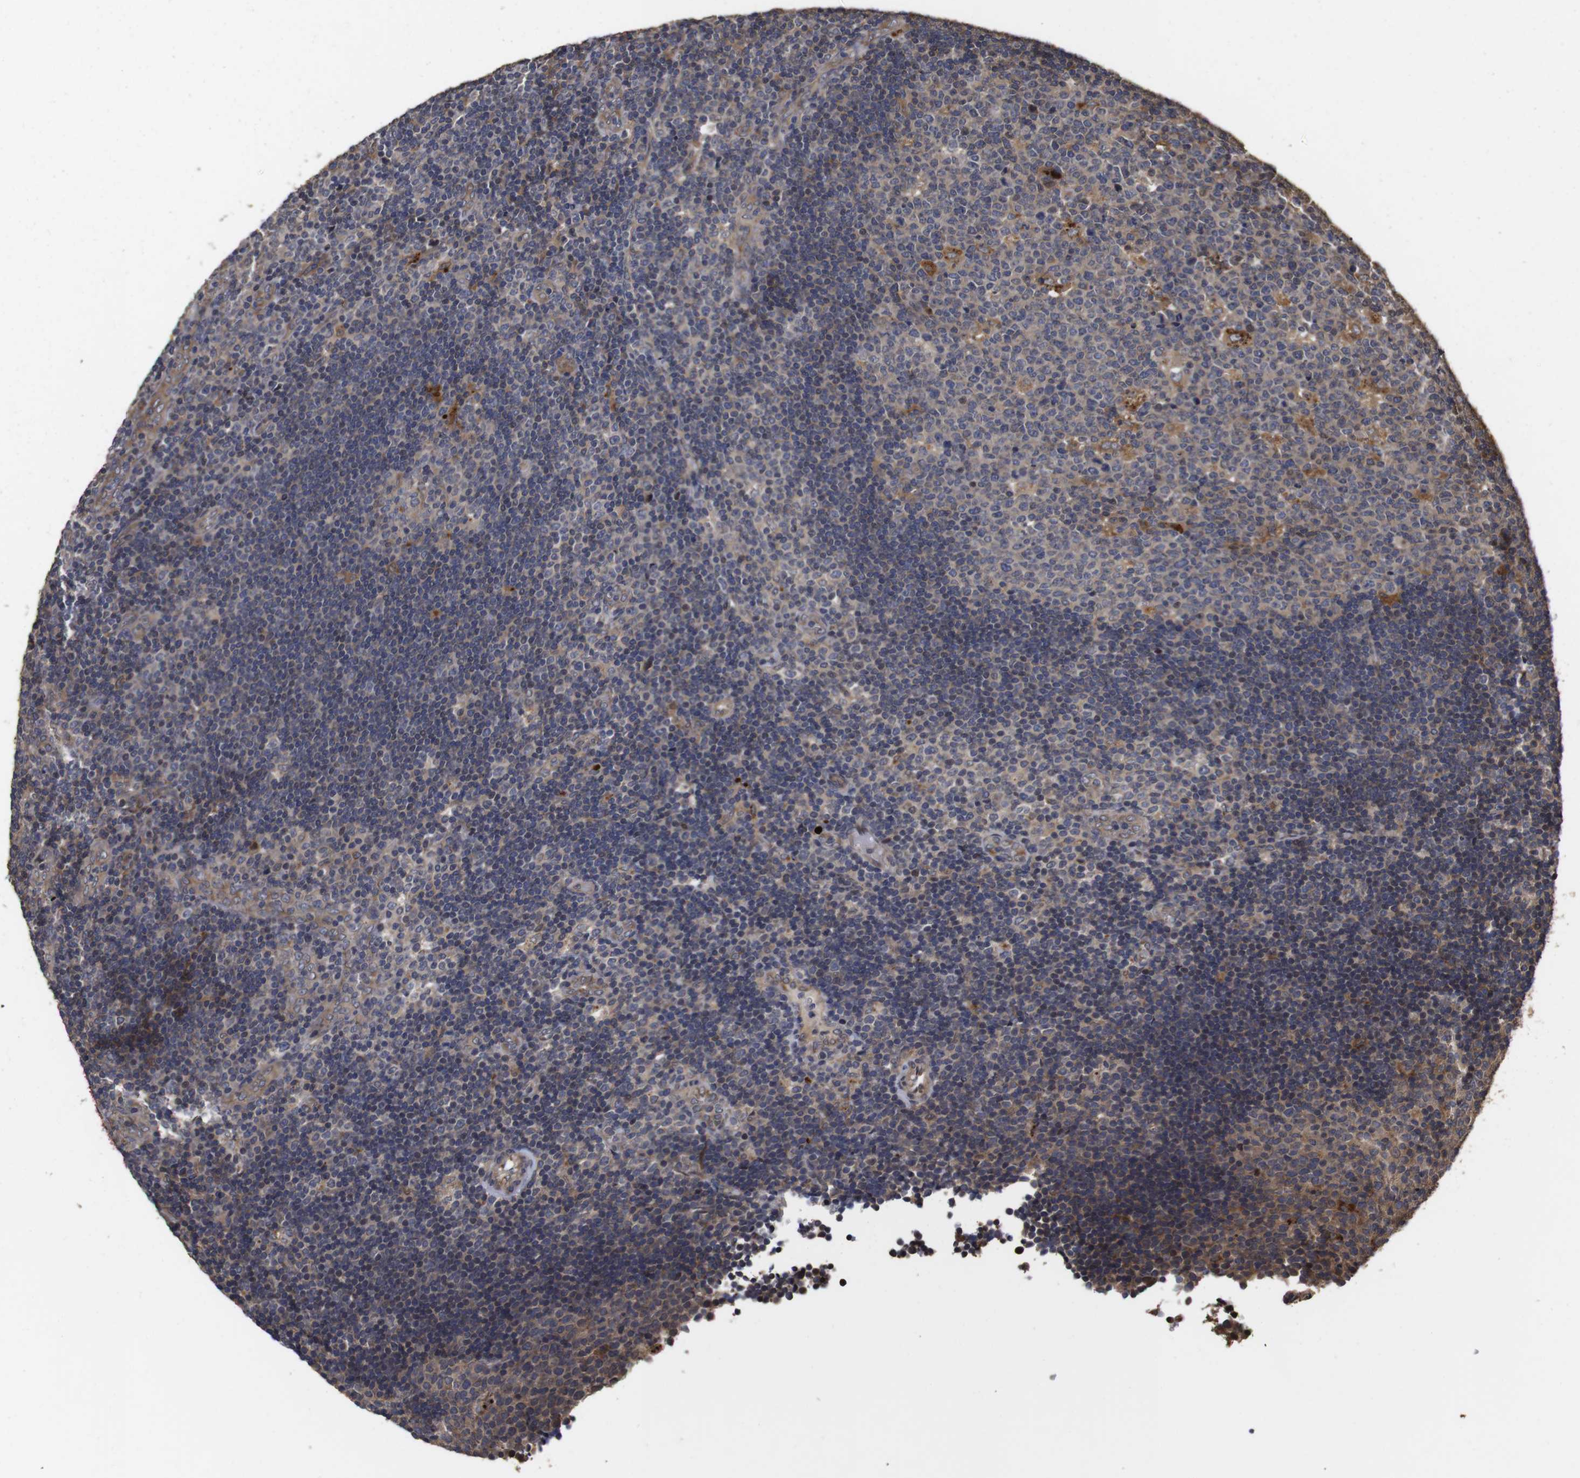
{"staining": {"intensity": "weak", "quantity": ">75%", "location": "cytoplasmic/membranous"}, "tissue": "lymph node", "cell_type": "Germinal center cells", "image_type": "normal", "snomed": [{"axis": "morphology", "description": "Normal tissue, NOS"}, {"axis": "topography", "description": "Lymph node"}, {"axis": "topography", "description": "Salivary gland"}], "caption": "Protein staining of normal lymph node shows weak cytoplasmic/membranous staining in about >75% of germinal center cells. (IHC, brightfield microscopy, high magnification).", "gene": "PTPN14", "patient": {"sex": "male", "age": 8}}